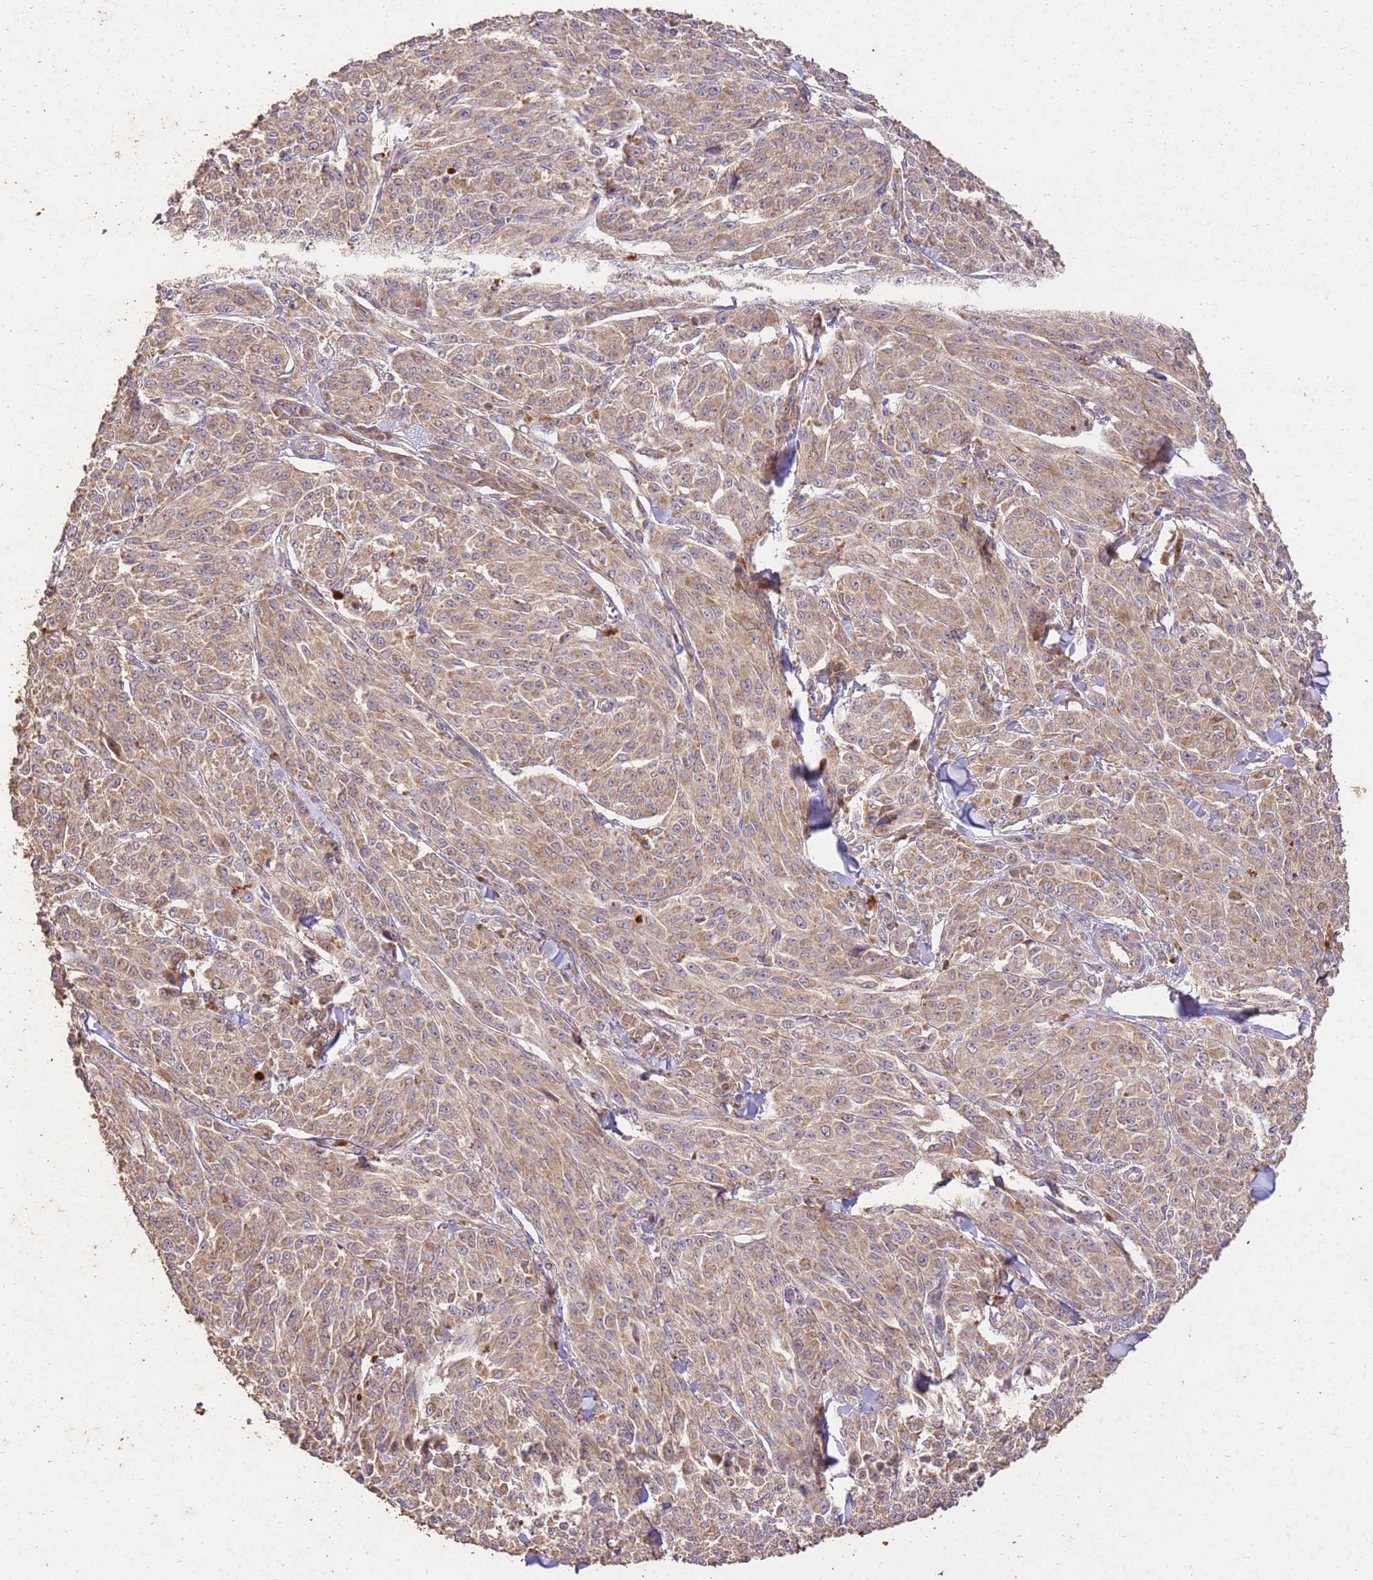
{"staining": {"intensity": "weak", "quantity": ">75%", "location": "cytoplasmic/membranous"}, "tissue": "melanoma", "cell_type": "Tumor cells", "image_type": "cancer", "snomed": [{"axis": "morphology", "description": "Malignant melanoma, NOS"}, {"axis": "topography", "description": "Skin"}], "caption": "Tumor cells show weak cytoplasmic/membranous expression in approximately >75% of cells in malignant melanoma.", "gene": "LRRC28", "patient": {"sex": "female", "age": 52}}